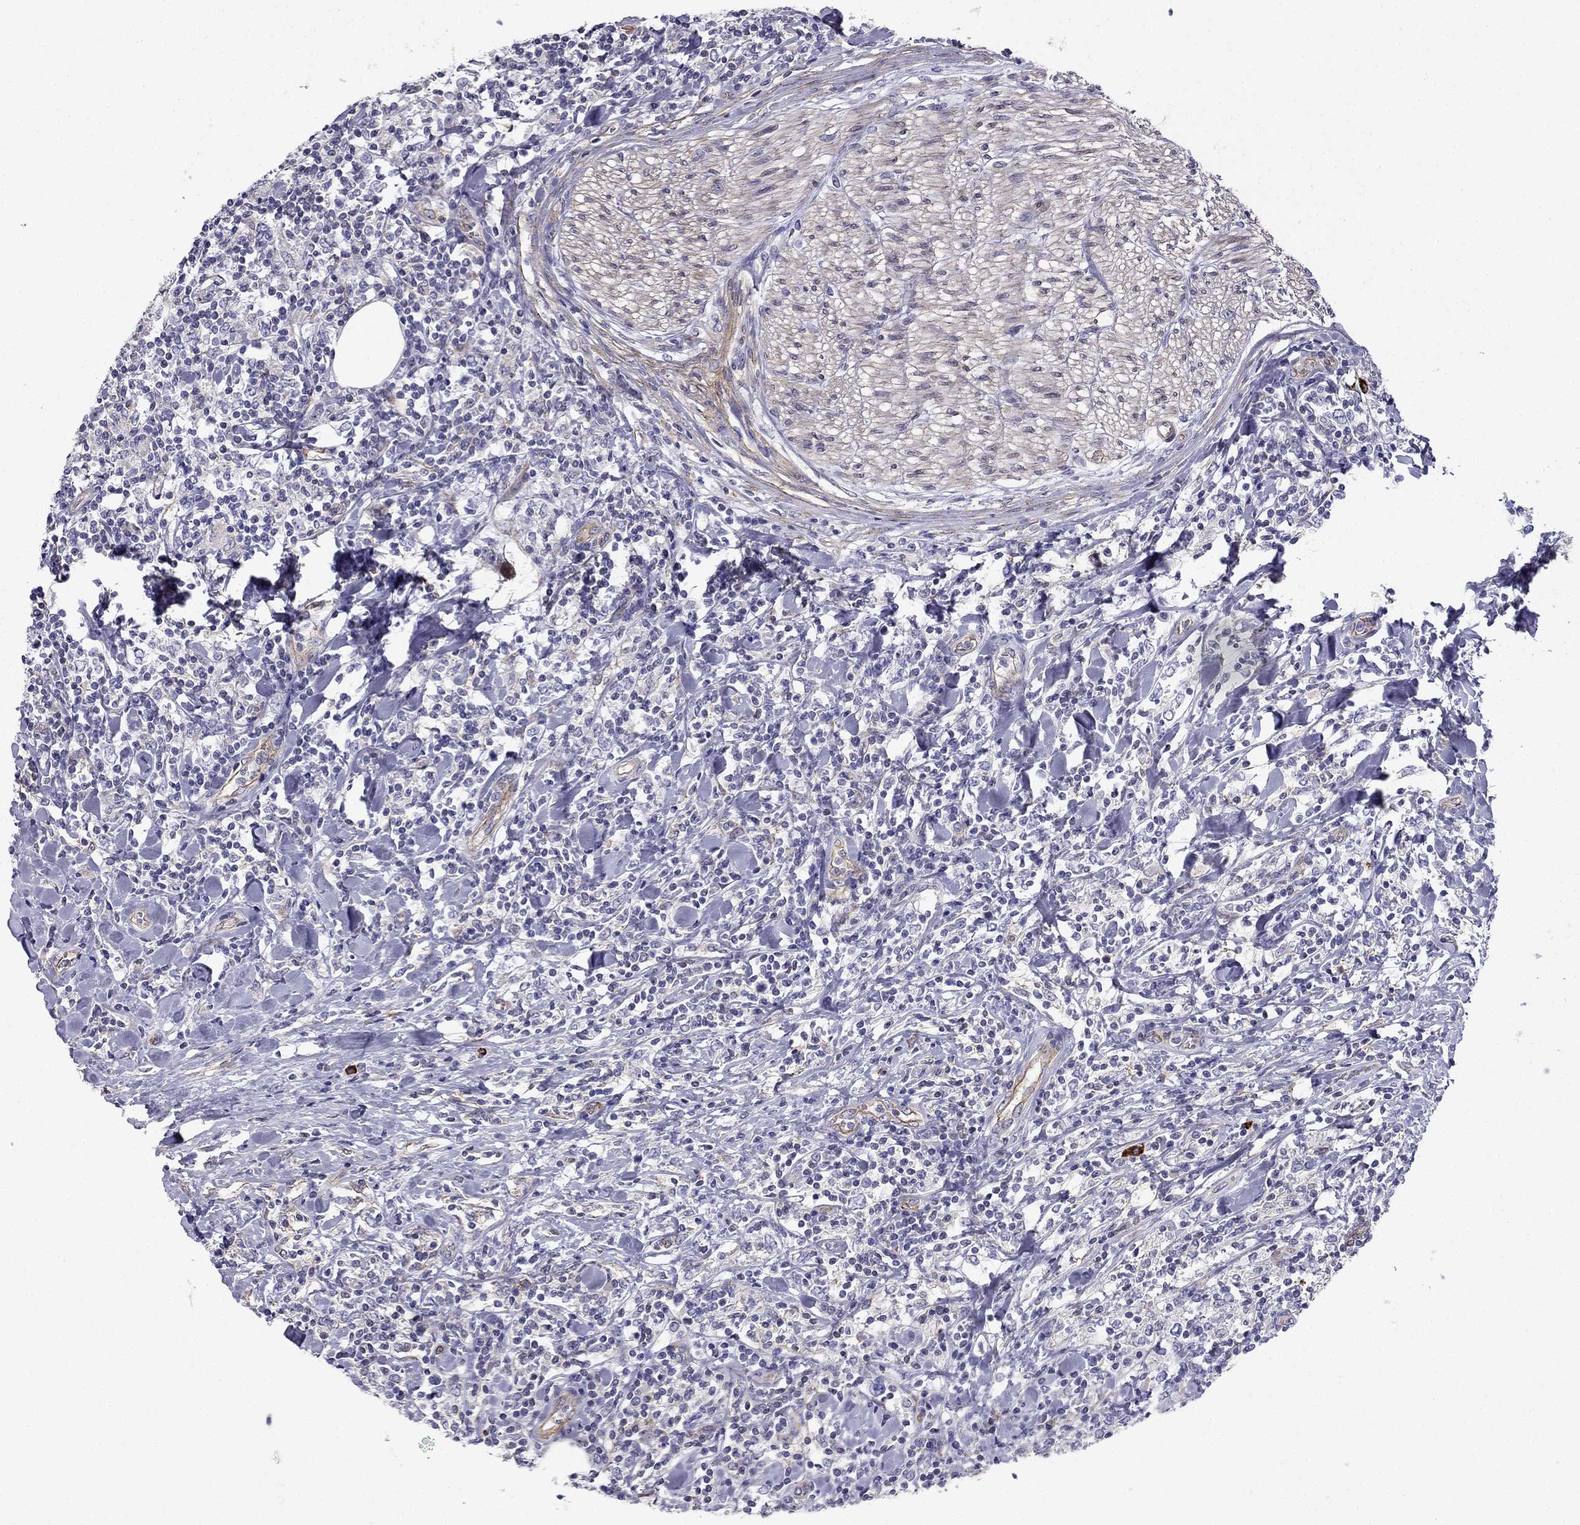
{"staining": {"intensity": "negative", "quantity": "none", "location": "none"}, "tissue": "lymphoma", "cell_type": "Tumor cells", "image_type": "cancer", "snomed": [{"axis": "morphology", "description": "Malignant lymphoma, non-Hodgkin's type, High grade"}, {"axis": "topography", "description": "Lymph node"}], "caption": "Immunohistochemistry (IHC) of human high-grade malignant lymphoma, non-Hodgkin's type exhibits no positivity in tumor cells.", "gene": "ENOX1", "patient": {"sex": "female", "age": 84}}